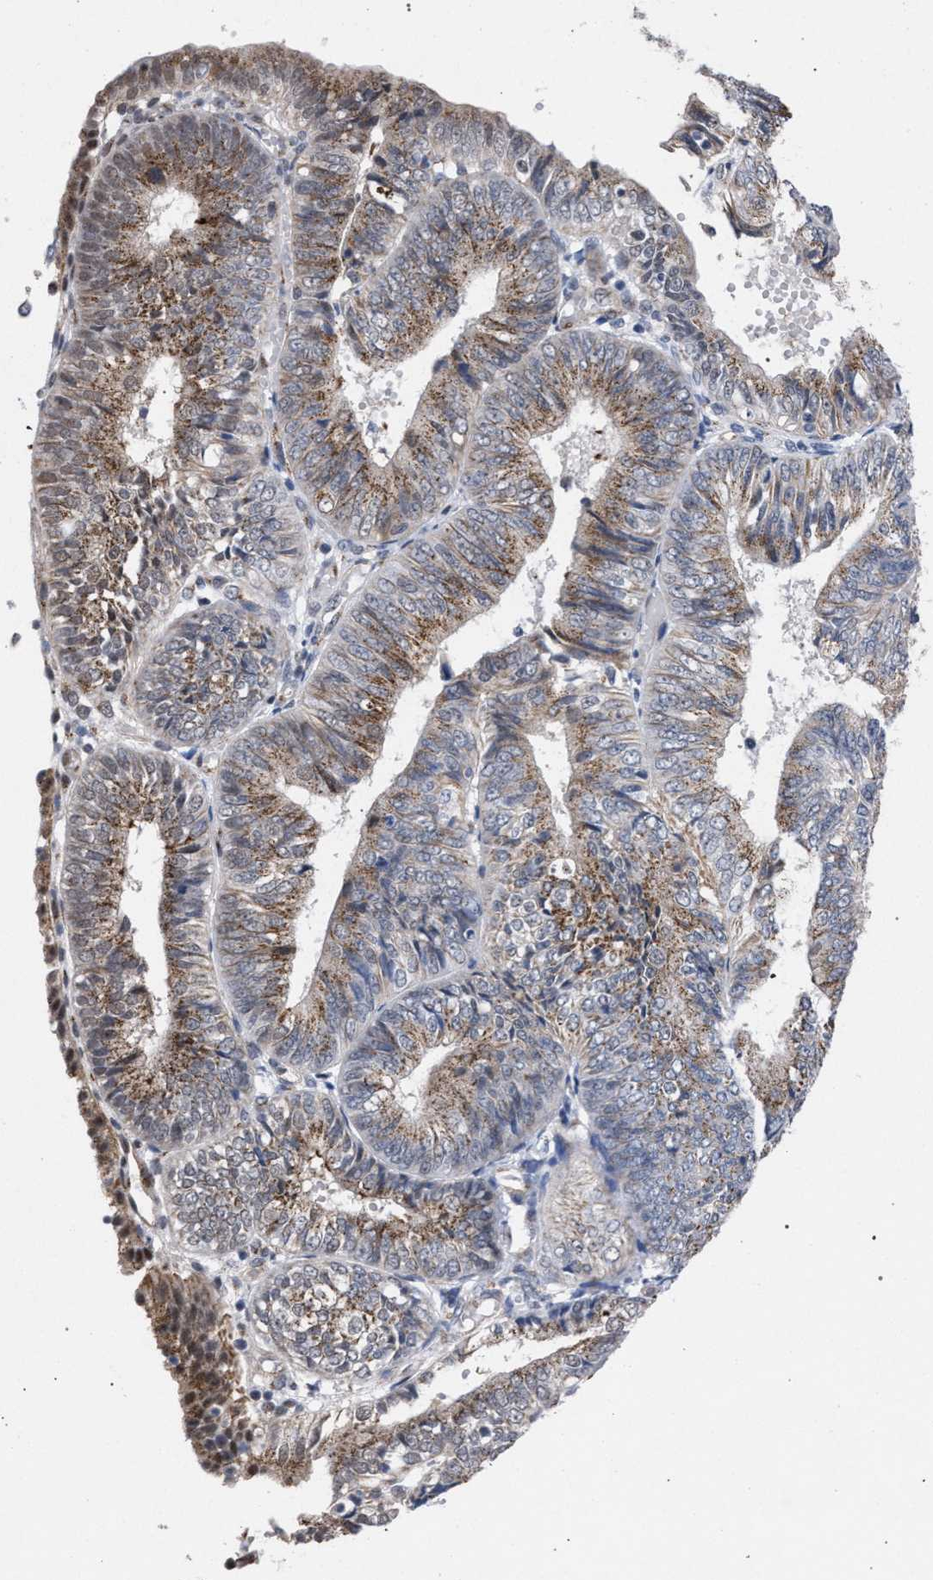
{"staining": {"intensity": "moderate", "quantity": ">75%", "location": "cytoplasmic/membranous"}, "tissue": "endometrial cancer", "cell_type": "Tumor cells", "image_type": "cancer", "snomed": [{"axis": "morphology", "description": "Adenocarcinoma, NOS"}, {"axis": "topography", "description": "Endometrium"}], "caption": "Immunohistochemical staining of human adenocarcinoma (endometrial) reveals medium levels of moderate cytoplasmic/membranous expression in approximately >75% of tumor cells. The protein of interest is stained brown, and the nuclei are stained in blue (DAB IHC with brightfield microscopy, high magnification).", "gene": "GOLGA2", "patient": {"sex": "female", "age": 58}}